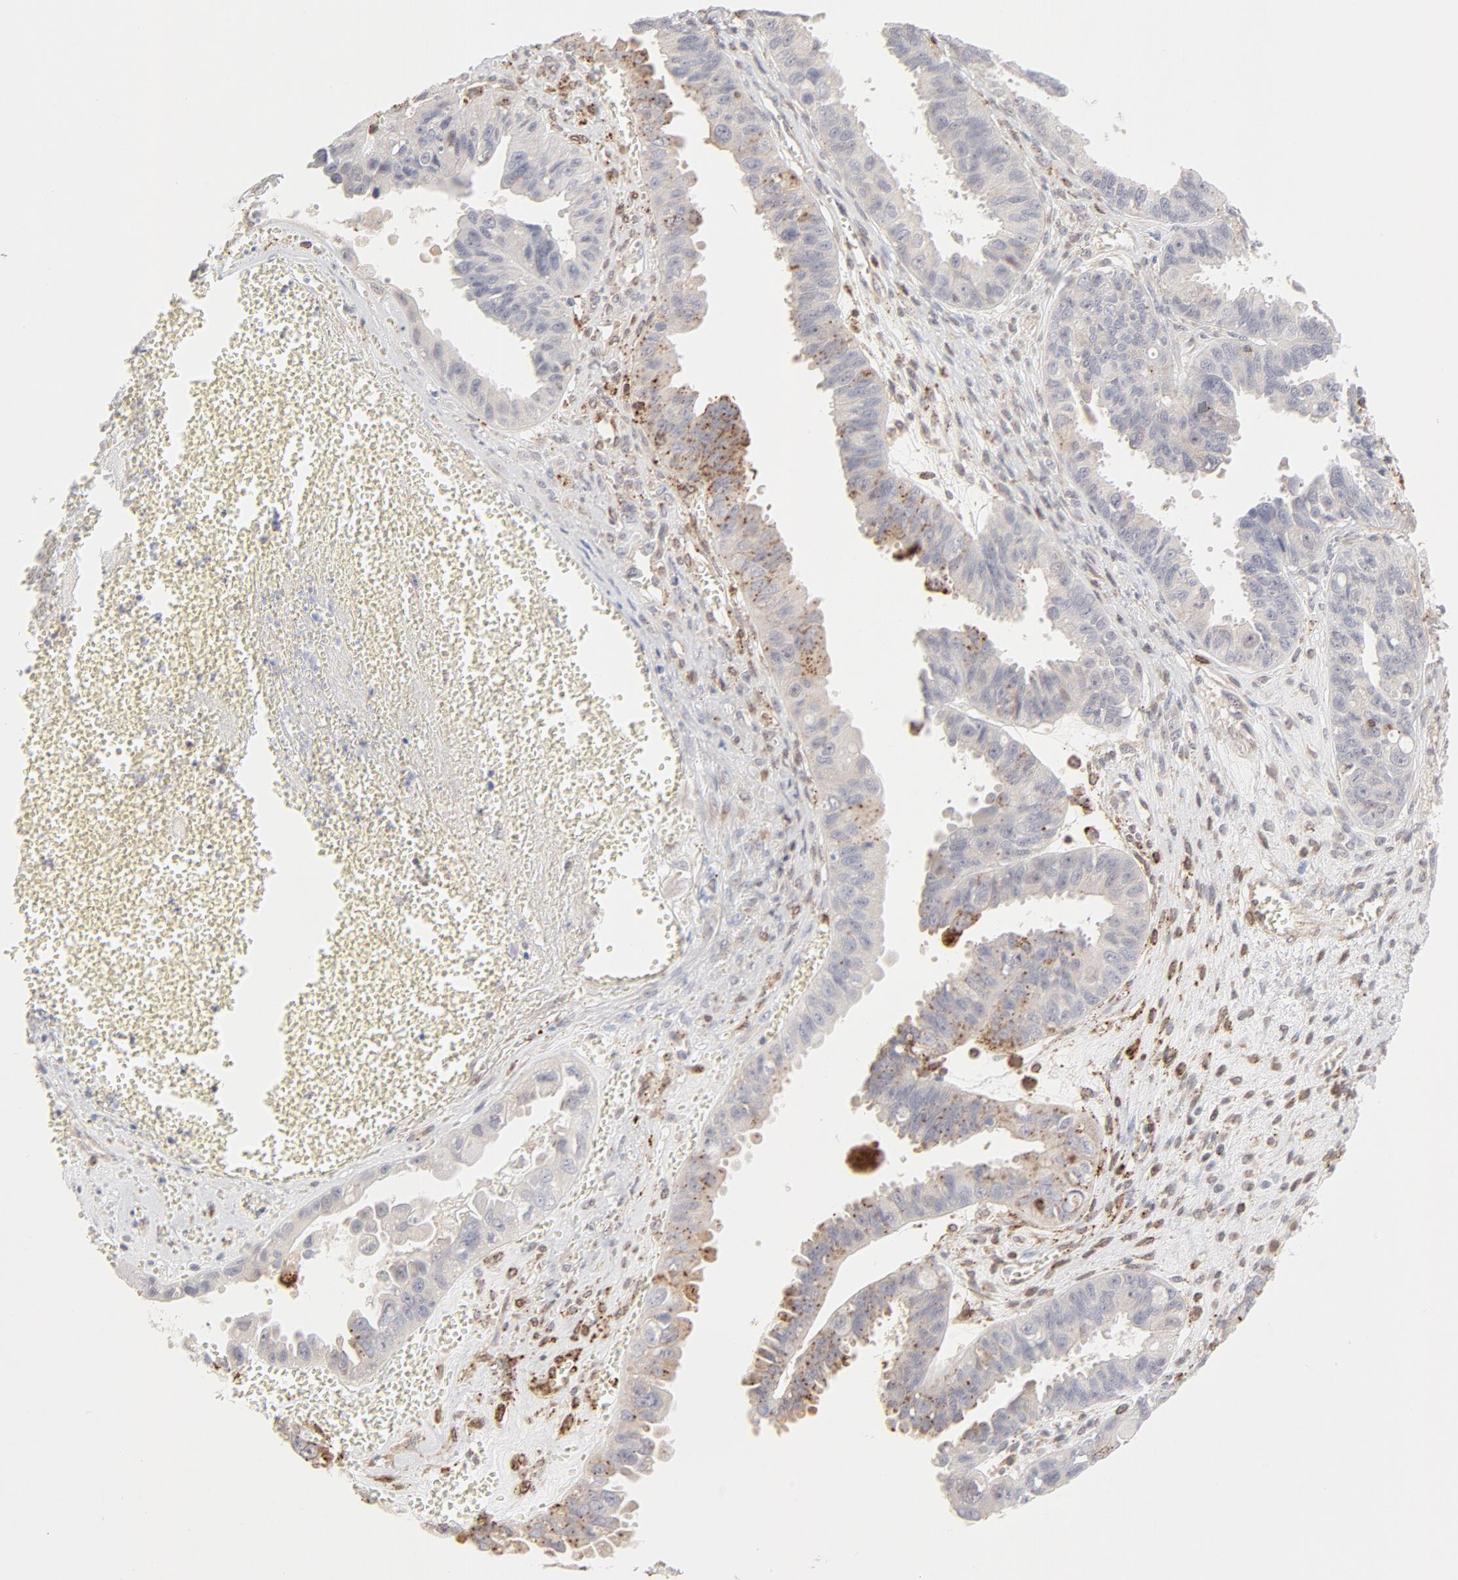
{"staining": {"intensity": "moderate", "quantity": "<25%", "location": "cytoplasmic/membranous"}, "tissue": "ovarian cancer", "cell_type": "Tumor cells", "image_type": "cancer", "snomed": [{"axis": "morphology", "description": "Carcinoma, endometroid"}, {"axis": "topography", "description": "Ovary"}], "caption": "Immunohistochemistry (IHC) of human endometroid carcinoma (ovarian) exhibits low levels of moderate cytoplasmic/membranous staining in about <25% of tumor cells.", "gene": "CDK6", "patient": {"sex": "female", "age": 85}}